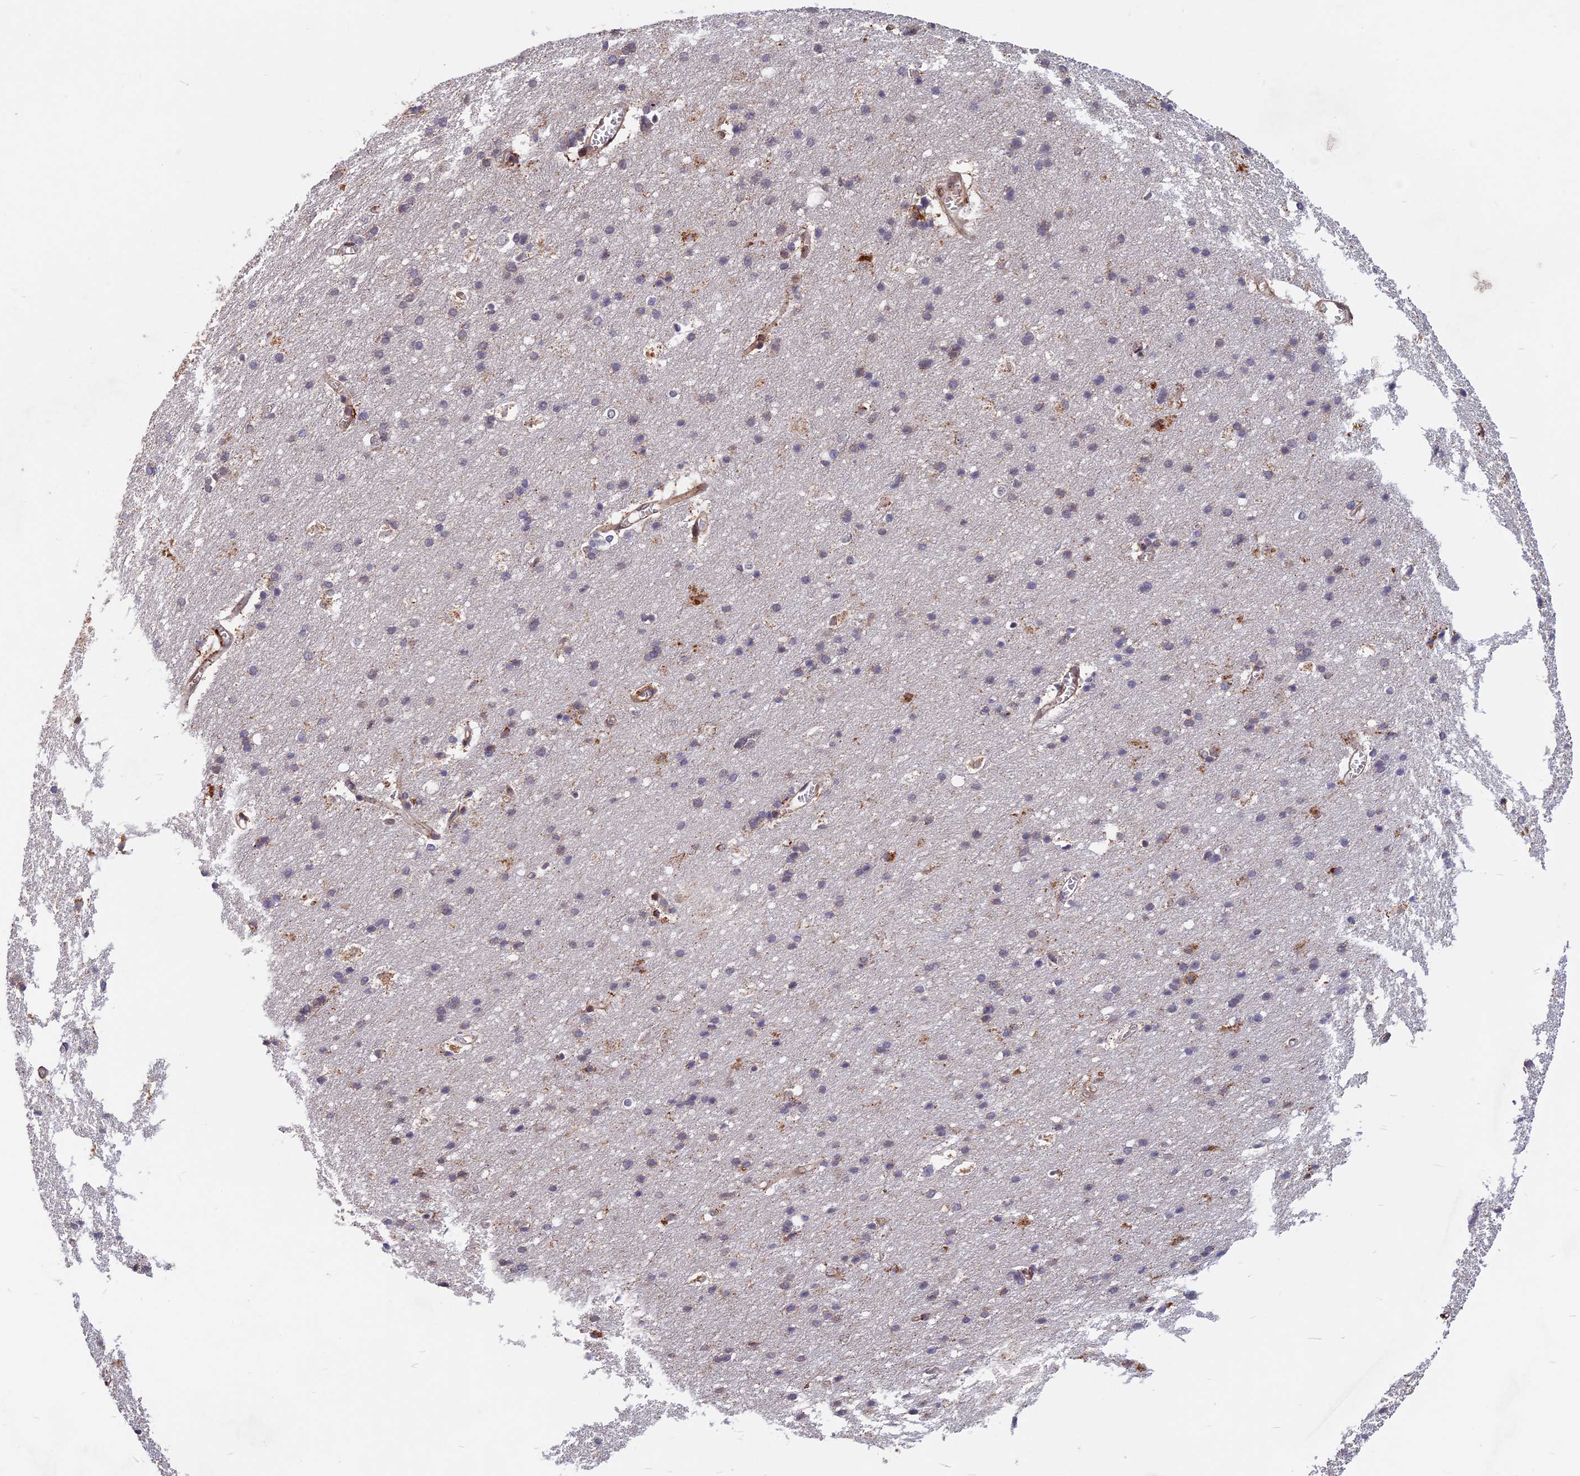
{"staining": {"intensity": "moderate", "quantity": "25%-75%", "location": "cytoplasmic/membranous"}, "tissue": "cerebral cortex", "cell_type": "Endothelial cells", "image_type": "normal", "snomed": [{"axis": "morphology", "description": "Normal tissue, NOS"}, {"axis": "topography", "description": "Cerebral cortex"}], "caption": "Cerebral cortex stained with a brown dye reveals moderate cytoplasmic/membranous positive positivity in approximately 25%-75% of endothelial cells.", "gene": "SPG11", "patient": {"sex": "male", "age": 54}}